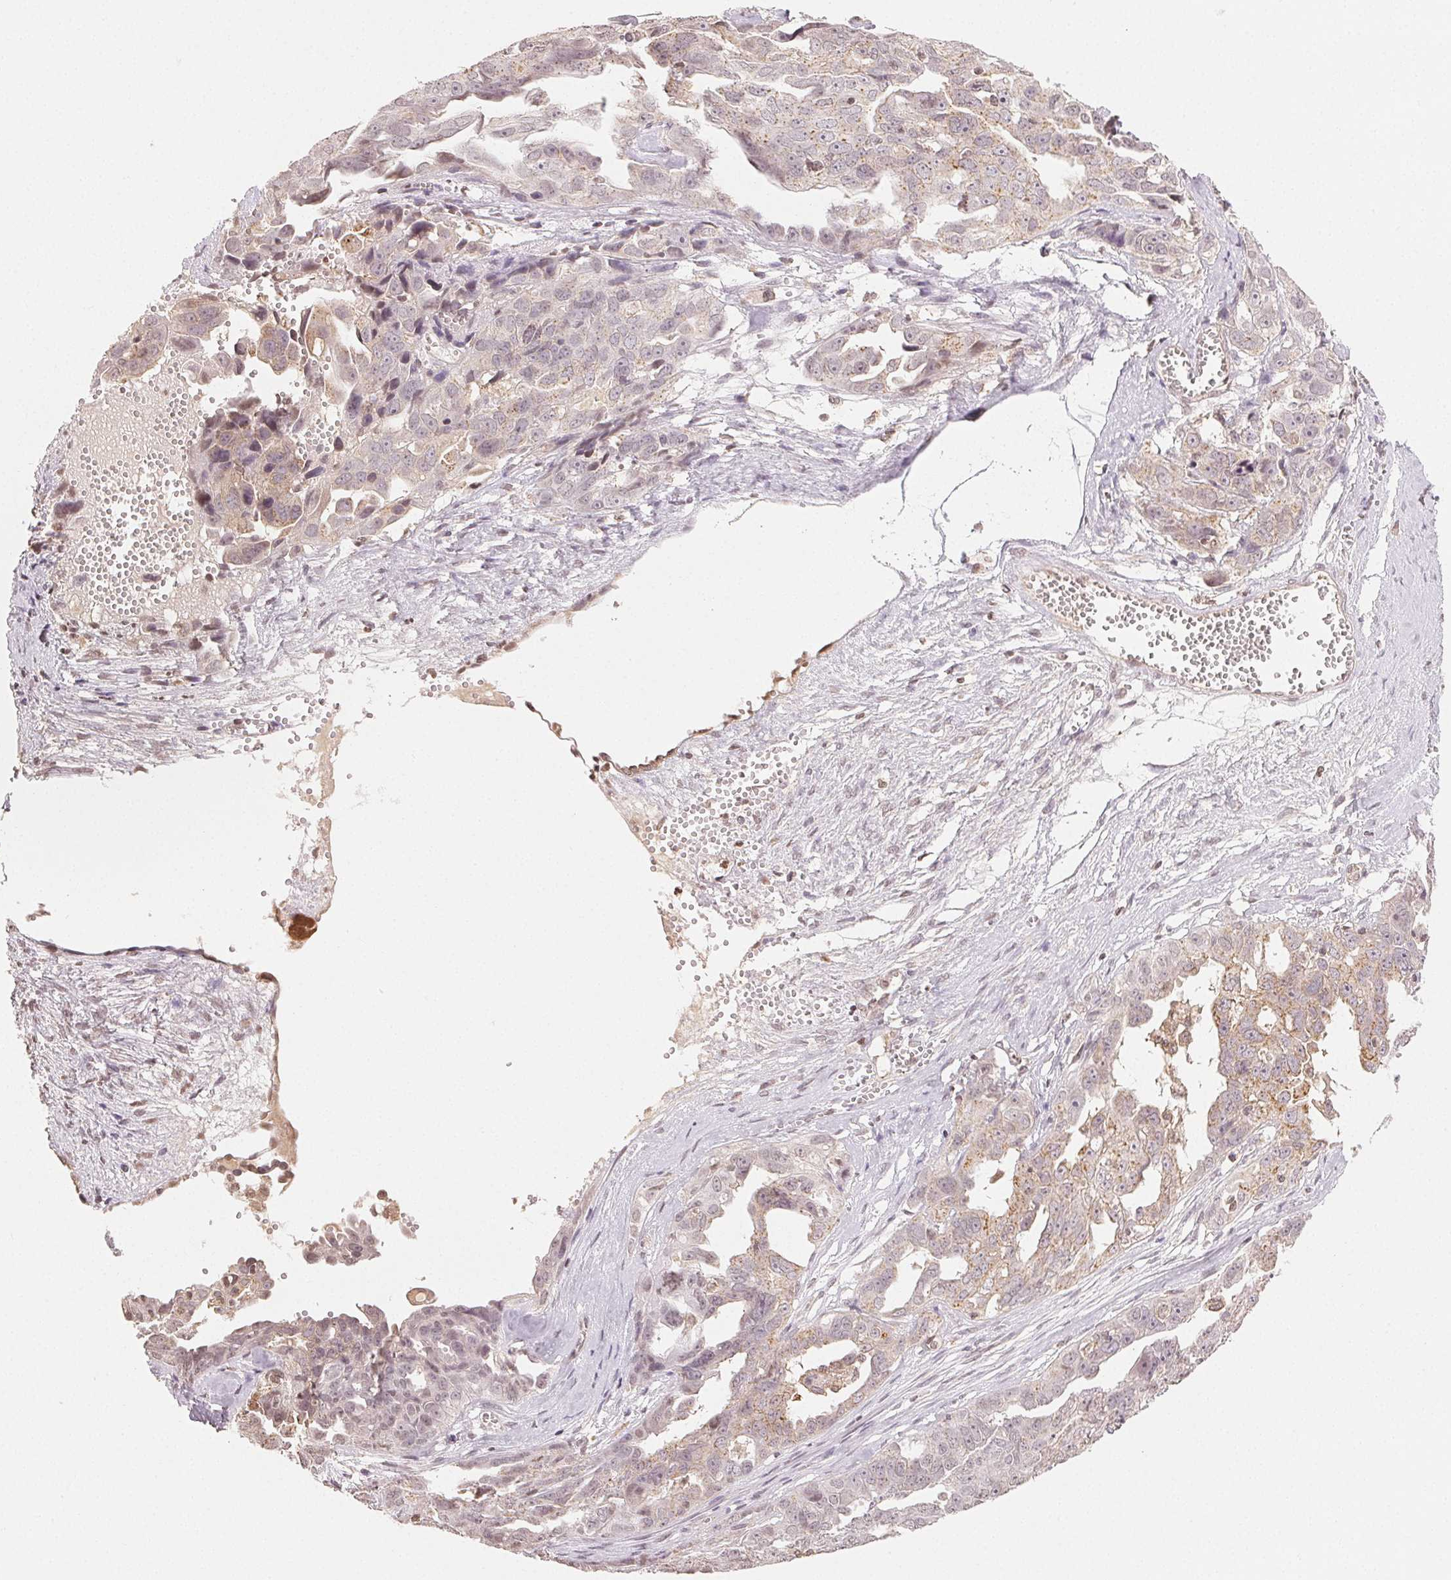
{"staining": {"intensity": "weak", "quantity": "<25%", "location": "cytoplasmic/membranous"}, "tissue": "ovarian cancer", "cell_type": "Tumor cells", "image_type": "cancer", "snomed": [{"axis": "morphology", "description": "Carcinoma, endometroid"}, {"axis": "topography", "description": "Ovary"}], "caption": "Micrograph shows no significant protein positivity in tumor cells of endometroid carcinoma (ovarian).", "gene": "TBP", "patient": {"sex": "female", "age": 70}}